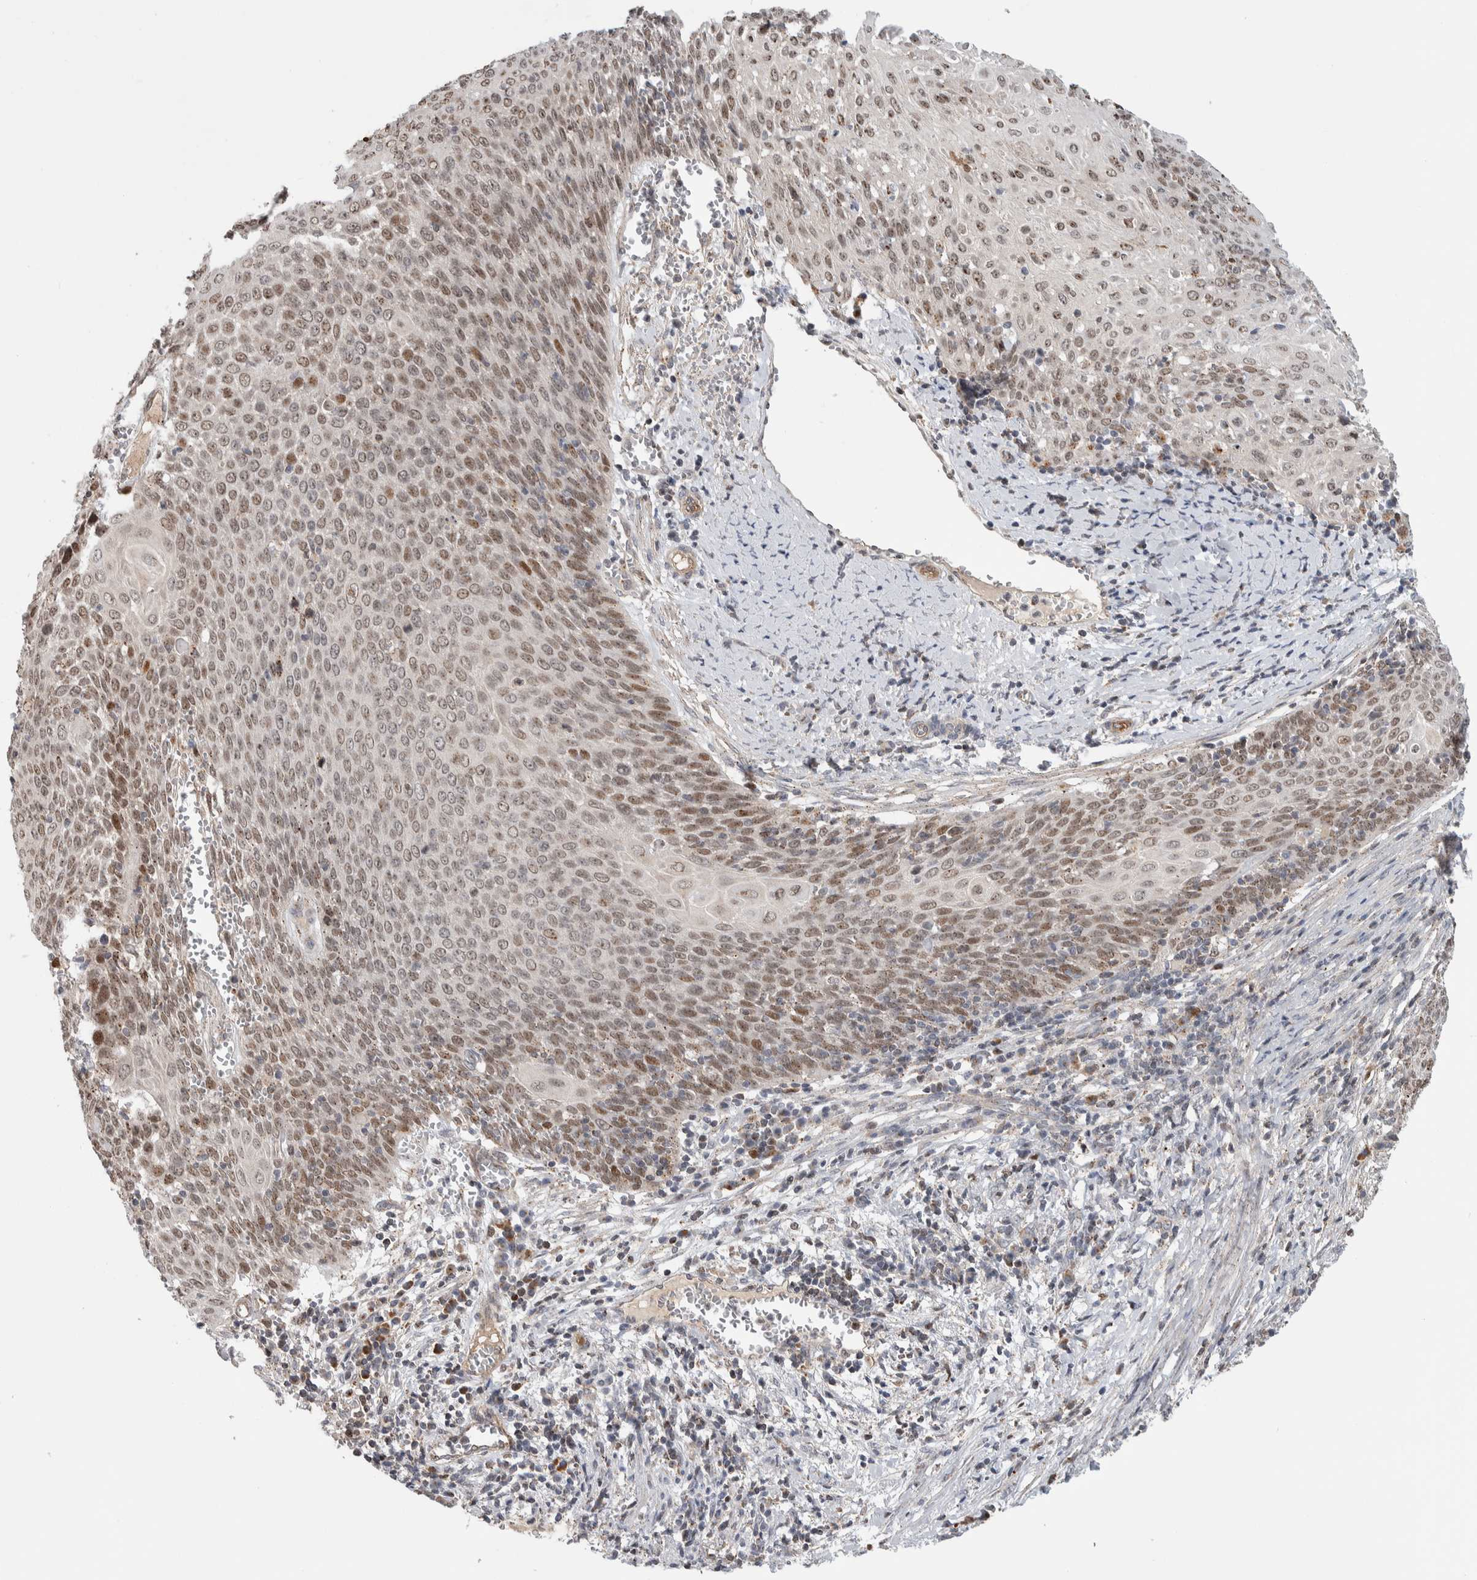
{"staining": {"intensity": "weak", "quantity": ">75%", "location": "cytoplasmic/membranous,nuclear"}, "tissue": "cervical cancer", "cell_type": "Tumor cells", "image_type": "cancer", "snomed": [{"axis": "morphology", "description": "Squamous cell carcinoma, NOS"}, {"axis": "topography", "description": "Cervix"}], "caption": "Brown immunohistochemical staining in human cervical cancer (squamous cell carcinoma) shows weak cytoplasmic/membranous and nuclear positivity in approximately >75% of tumor cells. The staining is performed using DAB brown chromogen to label protein expression. The nuclei are counter-stained blue using hematoxylin.", "gene": "MSL1", "patient": {"sex": "female", "age": 39}}